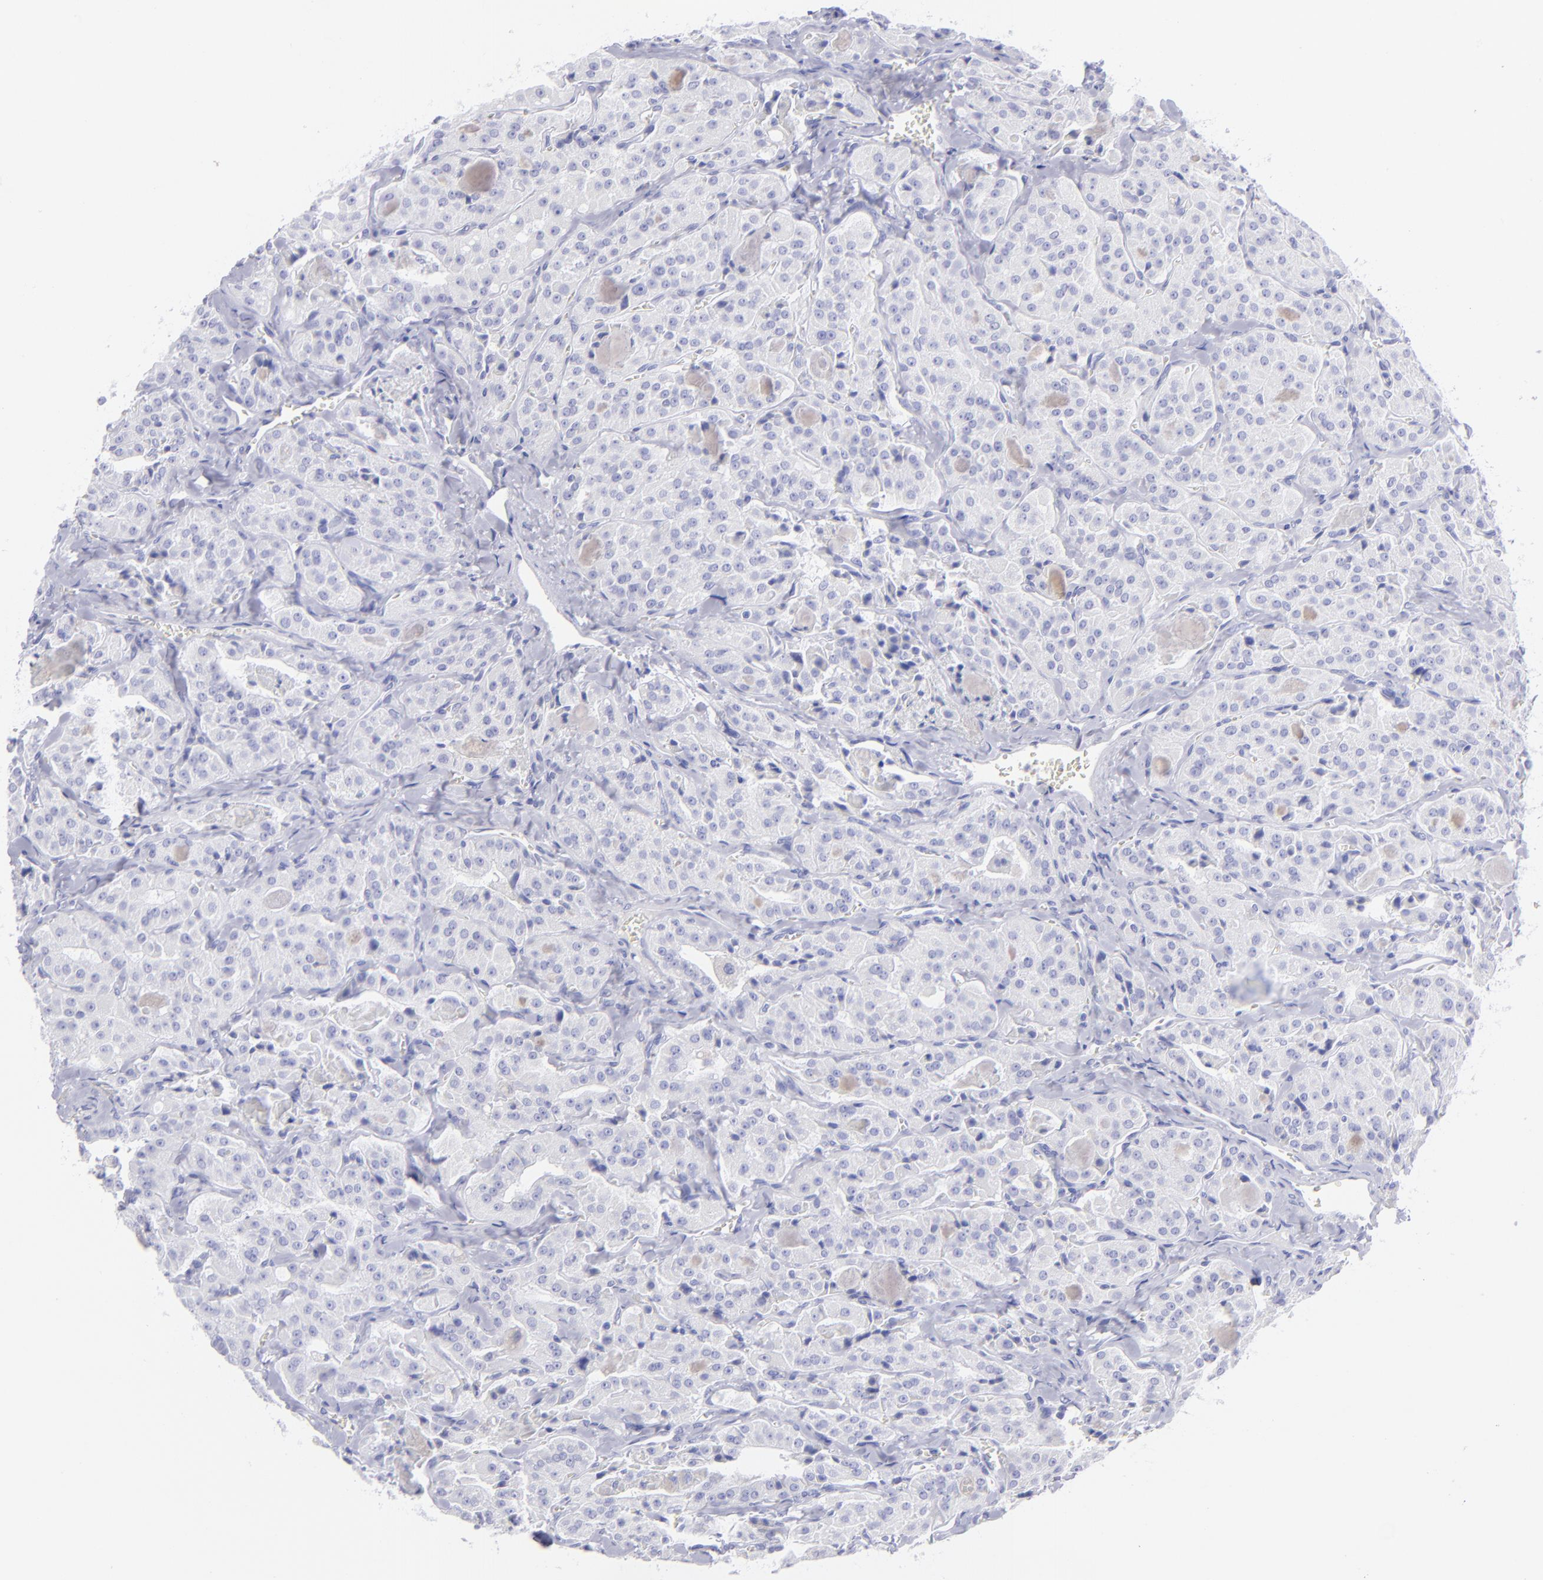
{"staining": {"intensity": "negative", "quantity": "none", "location": "none"}, "tissue": "thyroid cancer", "cell_type": "Tumor cells", "image_type": "cancer", "snomed": [{"axis": "morphology", "description": "Carcinoma, NOS"}, {"axis": "topography", "description": "Thyroid gland"}], "caption": "A micrograph of human carcinoma (thyroid) is negative for staining in tumor cells.", "gene": "SLC1A2", "patient": {"sex": "male", "age": 76}}